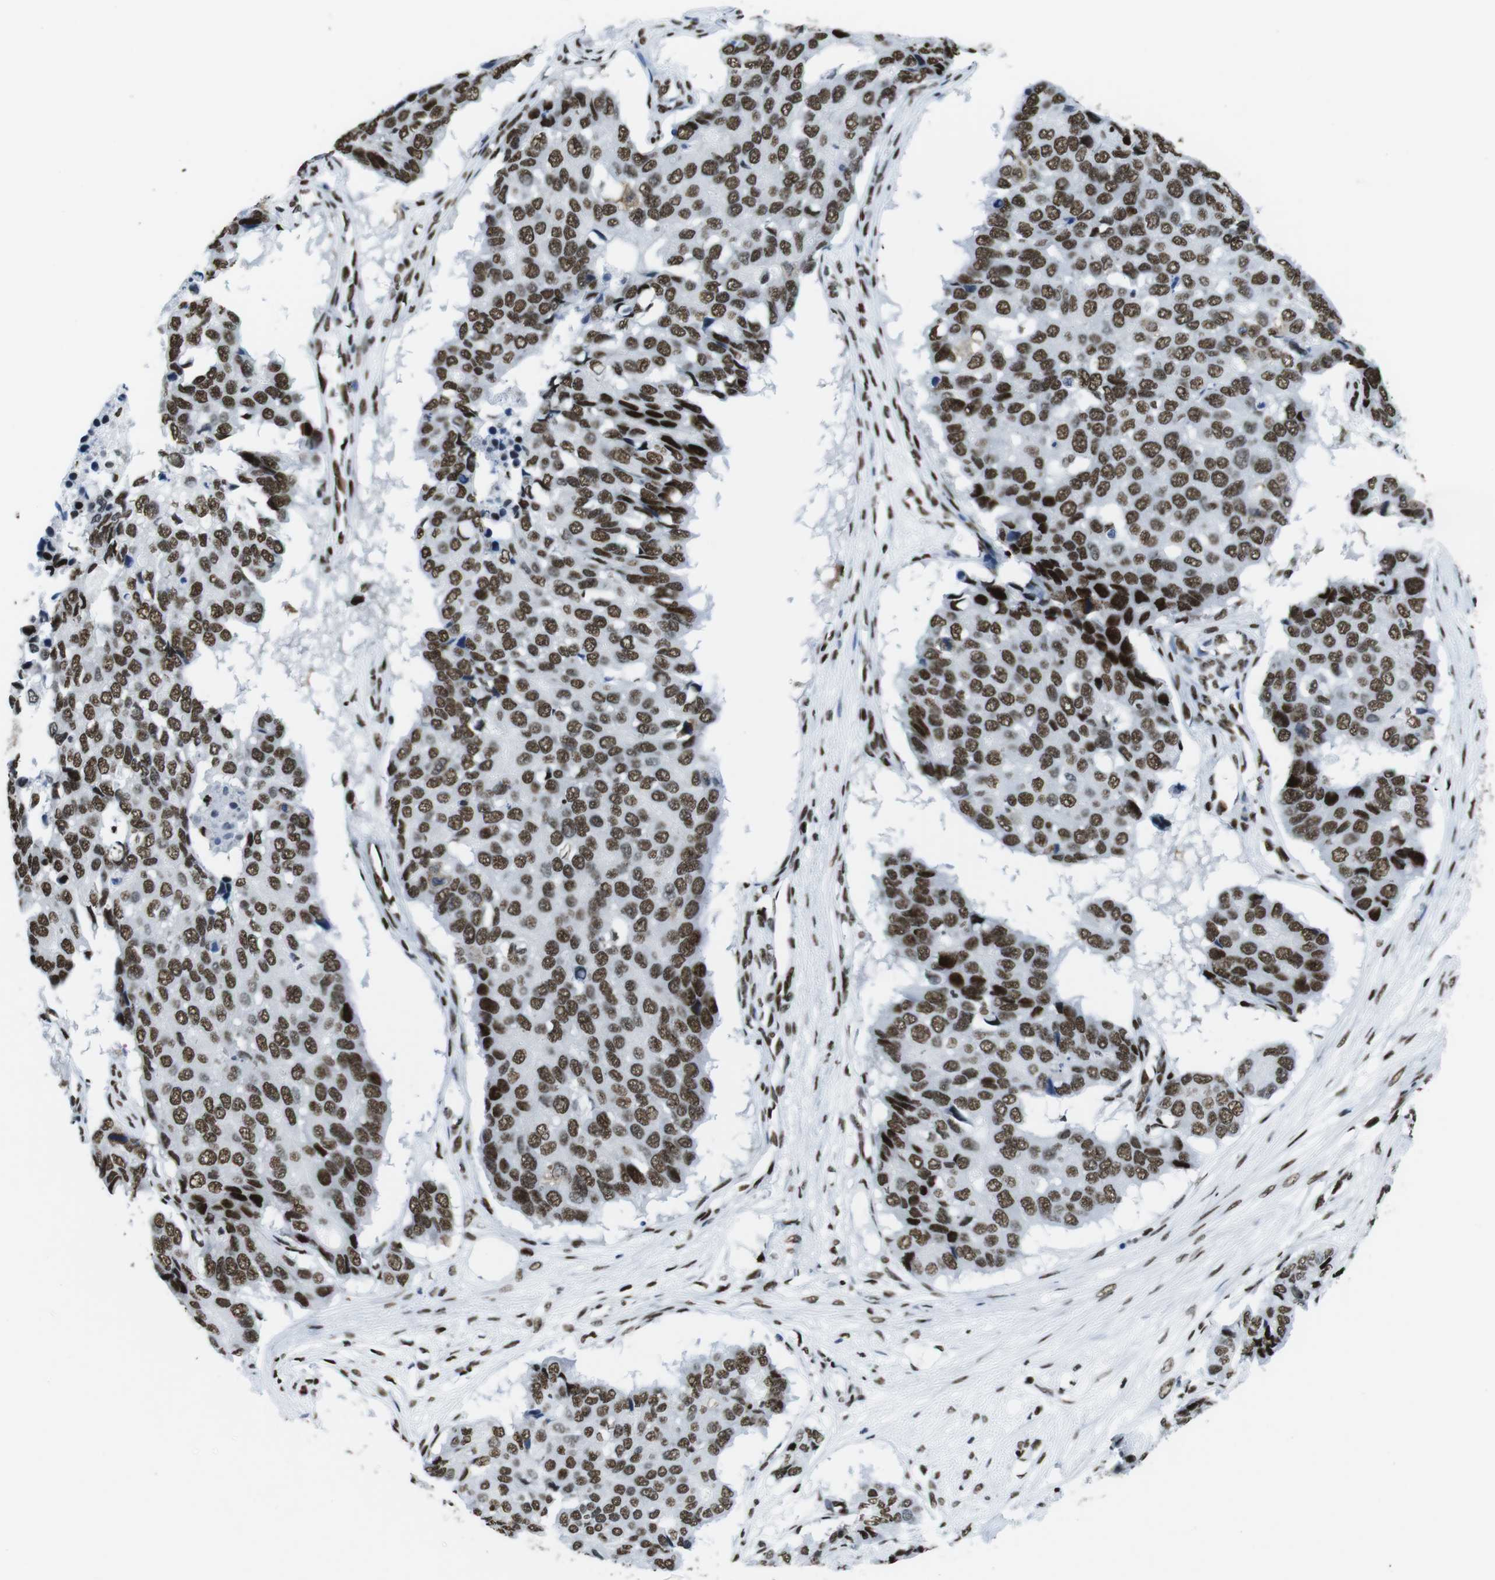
{"staining": {"intensity": "strong", "quantity": ">75%", "location": "nuclear"}, "tissue": "pancreatic cancer", "cell_type": "Tumor cells", "image_type": "cancer", "snomed": [{"axis": "morphology", "description": "Adenocarcinoma, NOS"}, {"axis": "topography", "description": "Pancreas"}], "caption": "Human adenocarcinoma (pancreatic) stained for a protein (brown) demonstrates strong nuclear positive expression in about >75% of tumor cells.", "gene": "CITED2", "patient": {"sex": "male", "age": 50}}